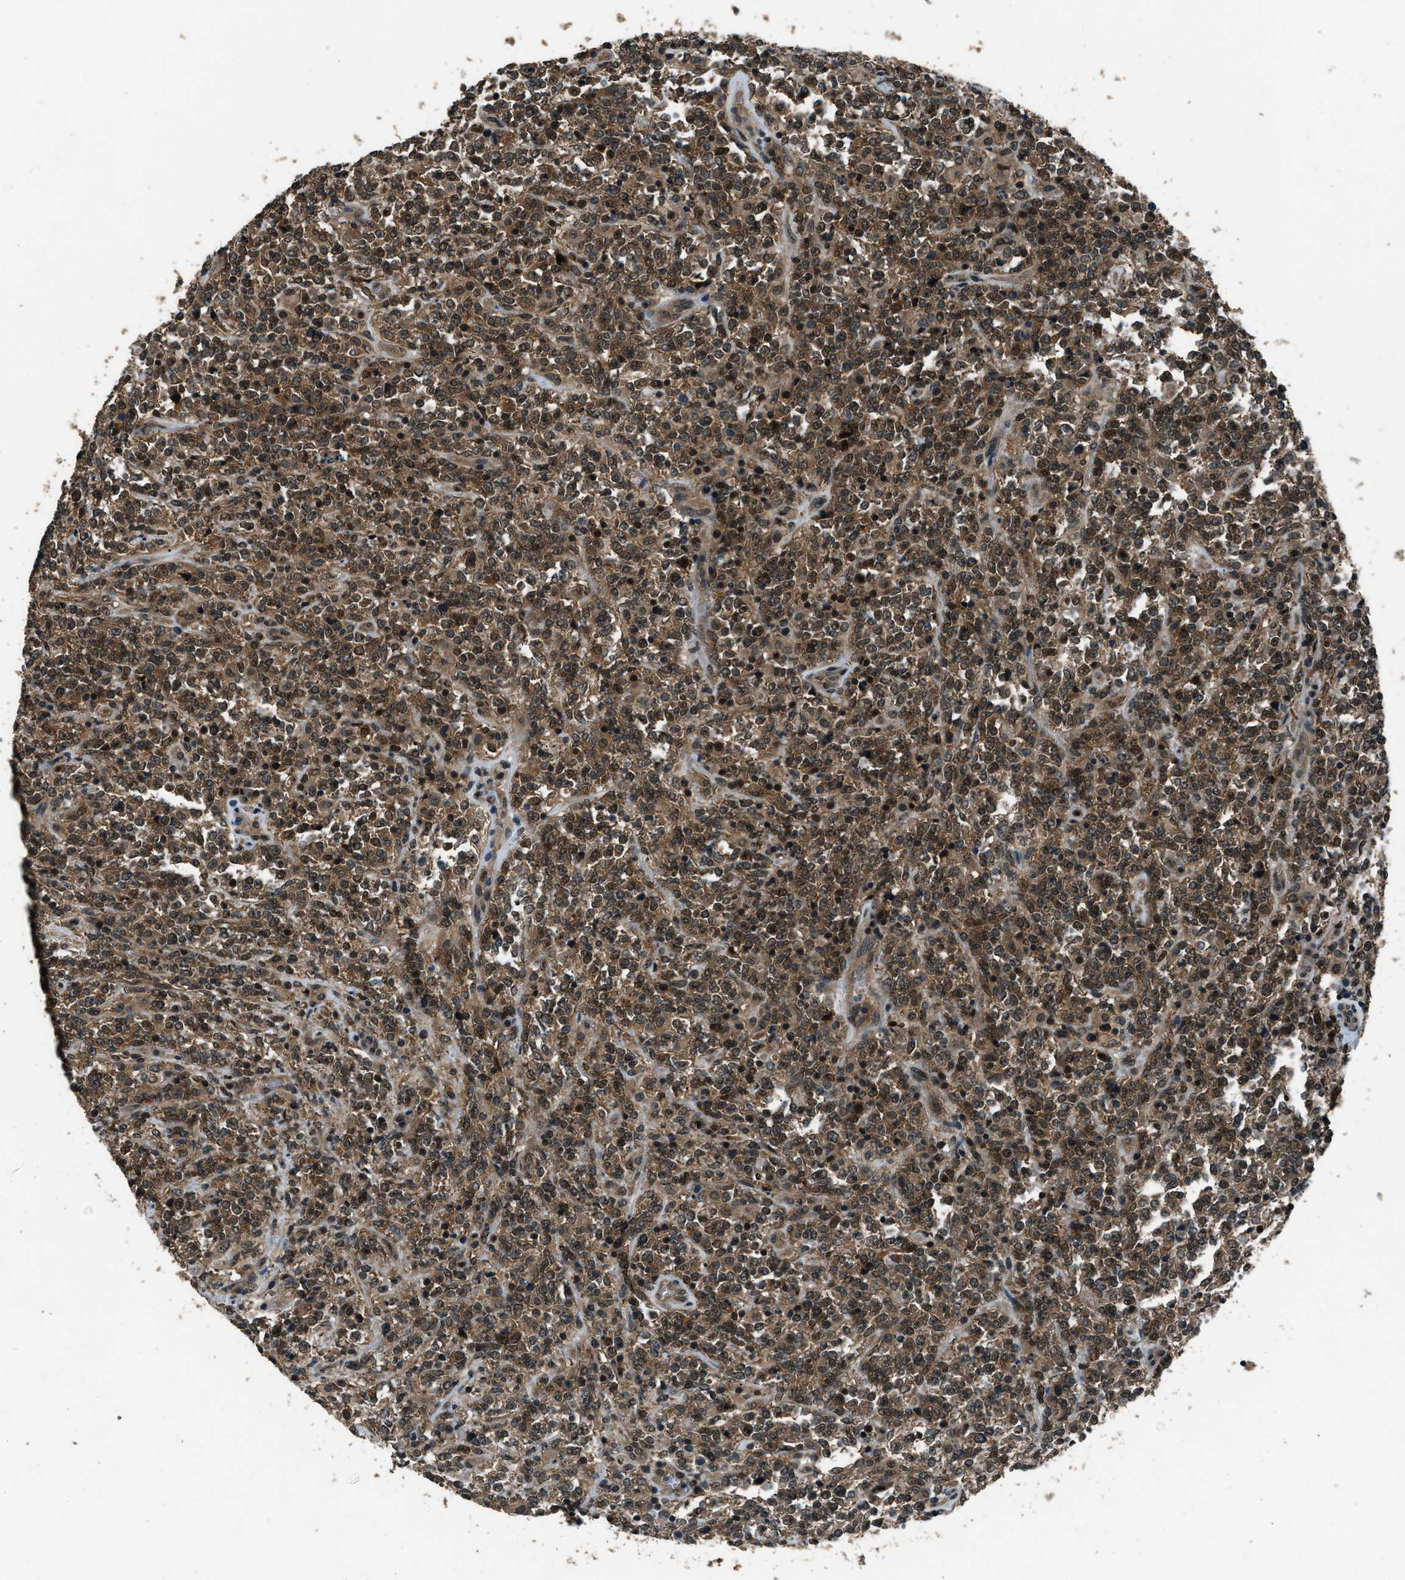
{"staining": {"intensity": "moderate", "quantity": ">75%", "location": "cytoplasmic/membranous"}, "tissue": "lymphoma", "cell_type": "Tumor cells", "image_type": "cancer", "snomed": [{"axis": "morphology", "description": "Malignant lymphoma, non-Hodgkin's type, High grade"}, {"axis": "topography", "description": "Soft tissue"}], "caption": "The photomicrograph reveals a brown stain indicating the presence of a protein in the cytoplasmic/membranous of tumor cells in malignant lymphoma, non-Hodgkin's type (high-grade).", "gene": "NUDCD3", "patient": {"sex": "male", "age": 18}}